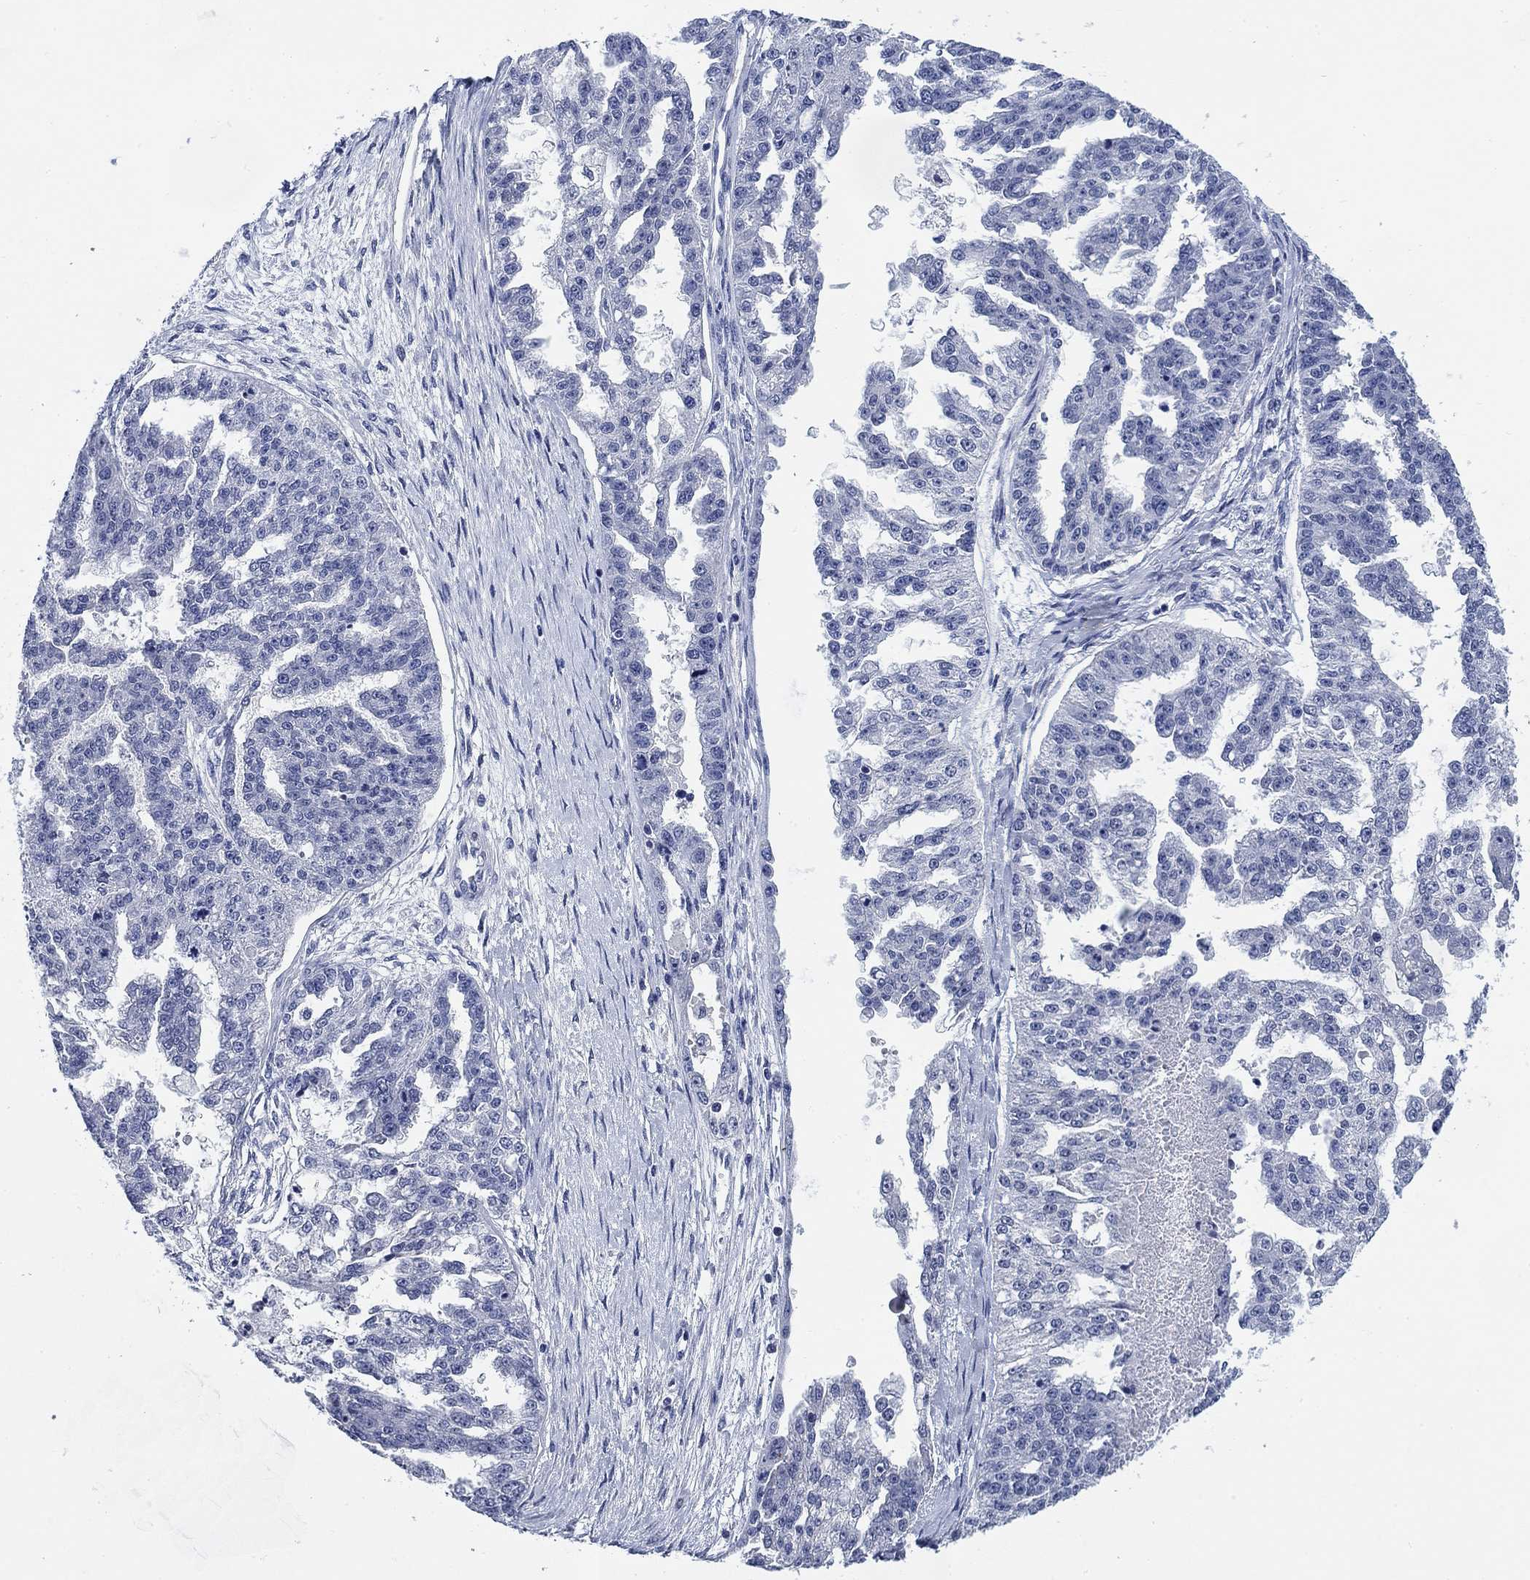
{"staining": {"intensity": "negative", "quantity": "none", "location": "none"}, "tissue": "ovarian cancer", "cell_type": "Tumor cells", "image_type": "cancer", "snomed": [{"axis": "morphology", "description": "Cystadenocarcinoma, serous, NOS"}, {"axis": "topography", "description": "Ovary"}], "caption": "A histopathology image of human ovarian cancer (serous cystadenocarcinoma) is negative for staining in tumor cells. The staining was performed using DAB (3,3'-diaminobenzidine) to visualize the protein expression in brown, while the nuclei were stained in blue with hematoxylin (Magnification: 20x).", "gene": "DAZL", "patient": {"sex": "female", "age": 58}}